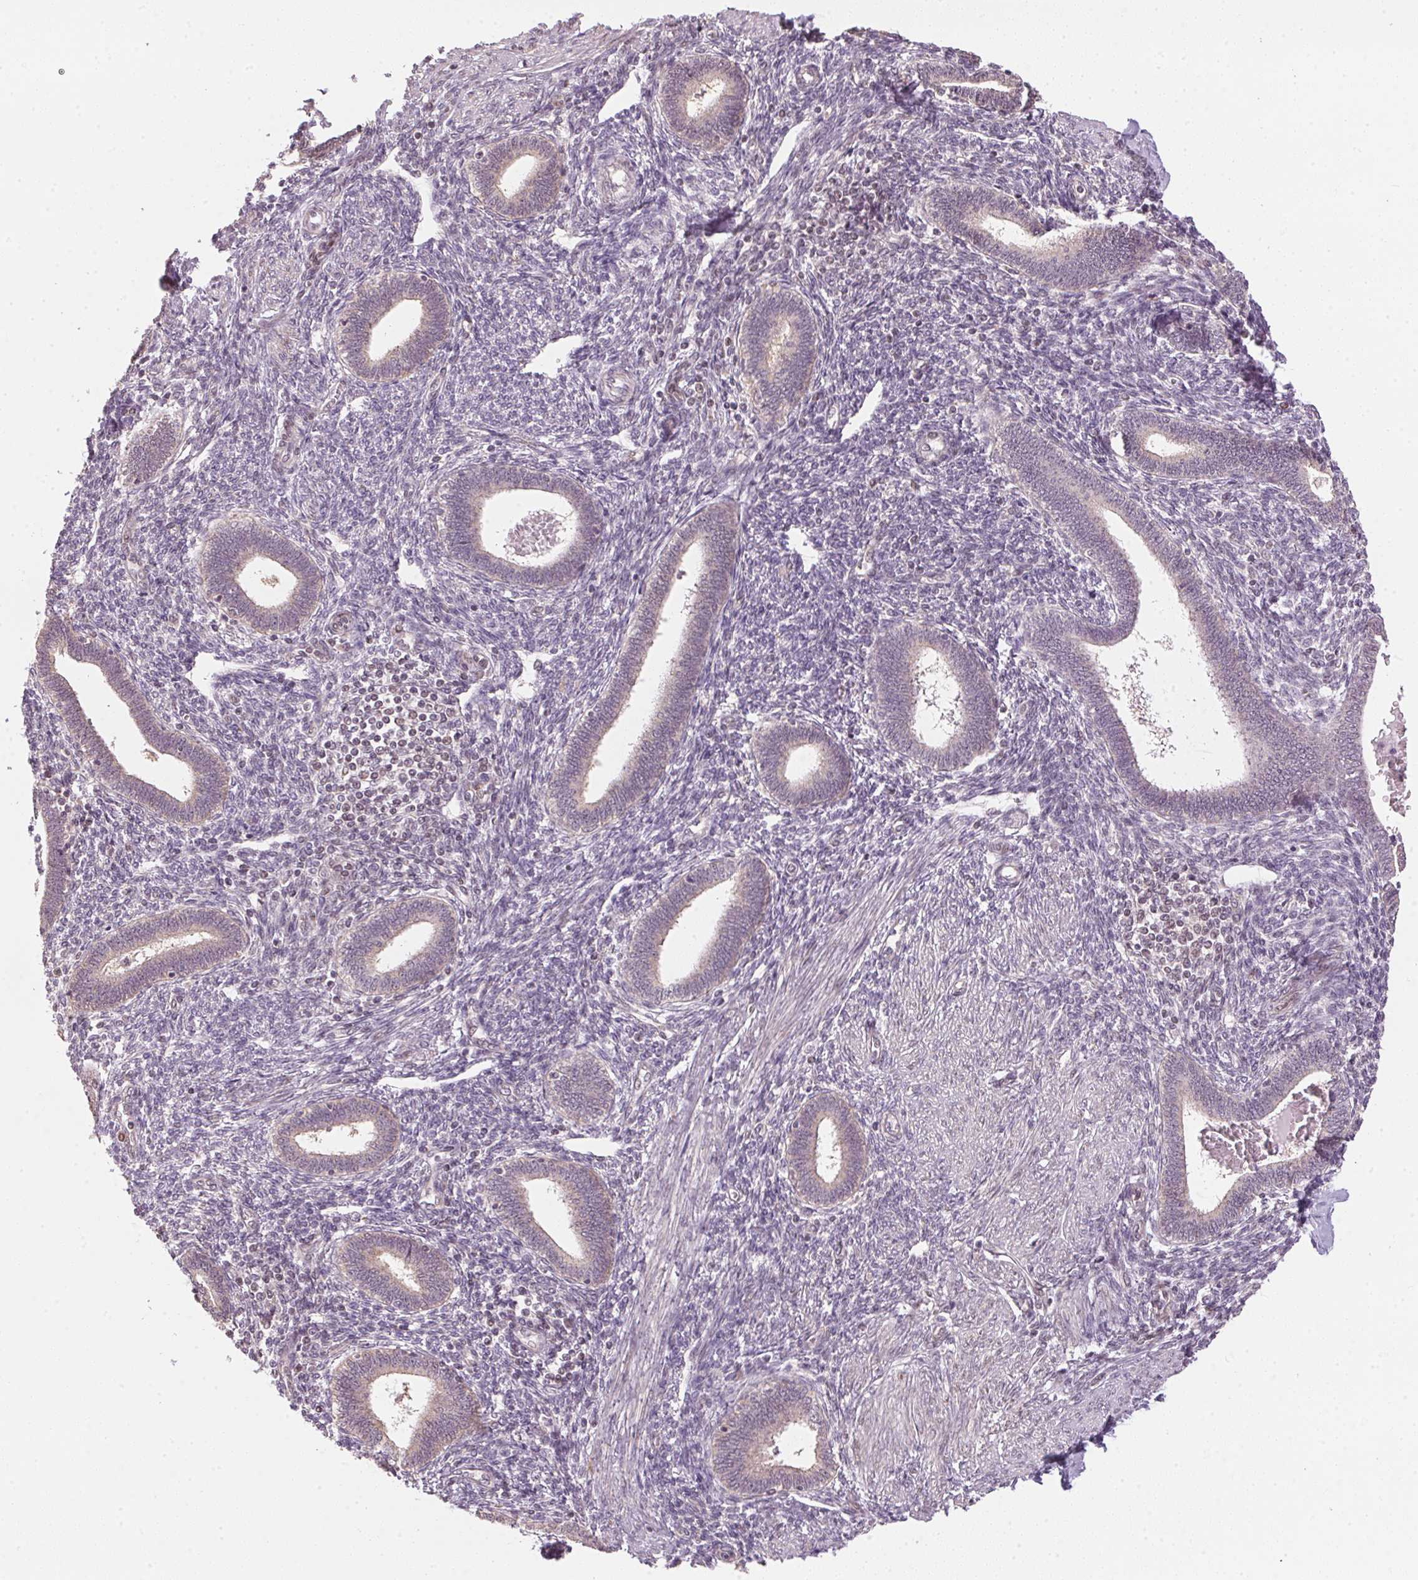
{"staining": {"intensity": "negative", "quantity": "none", "location": "none"}, "tissue": "endometrium", "cell_type": "Cells in endometrial stroma", "image_type": "normal", "snomed": [{"axis": "morphology", "description": "Normal tissue, NOS"}, {"axis": "topography", "description": "Endometrium"}], "caption": "Immunohistochemistry photomicrograph of normal endometrium: endometrium stained with DAB (3,3'-diaminobenzidine) shows no significant protein staining in cells in endometrial stroma. The staining is performed using DAB brown chromogen with nuclei counter-stained in using hematoxylin.", "gene": "SC5D", "patient": {"sex": "female", "age": 42}}